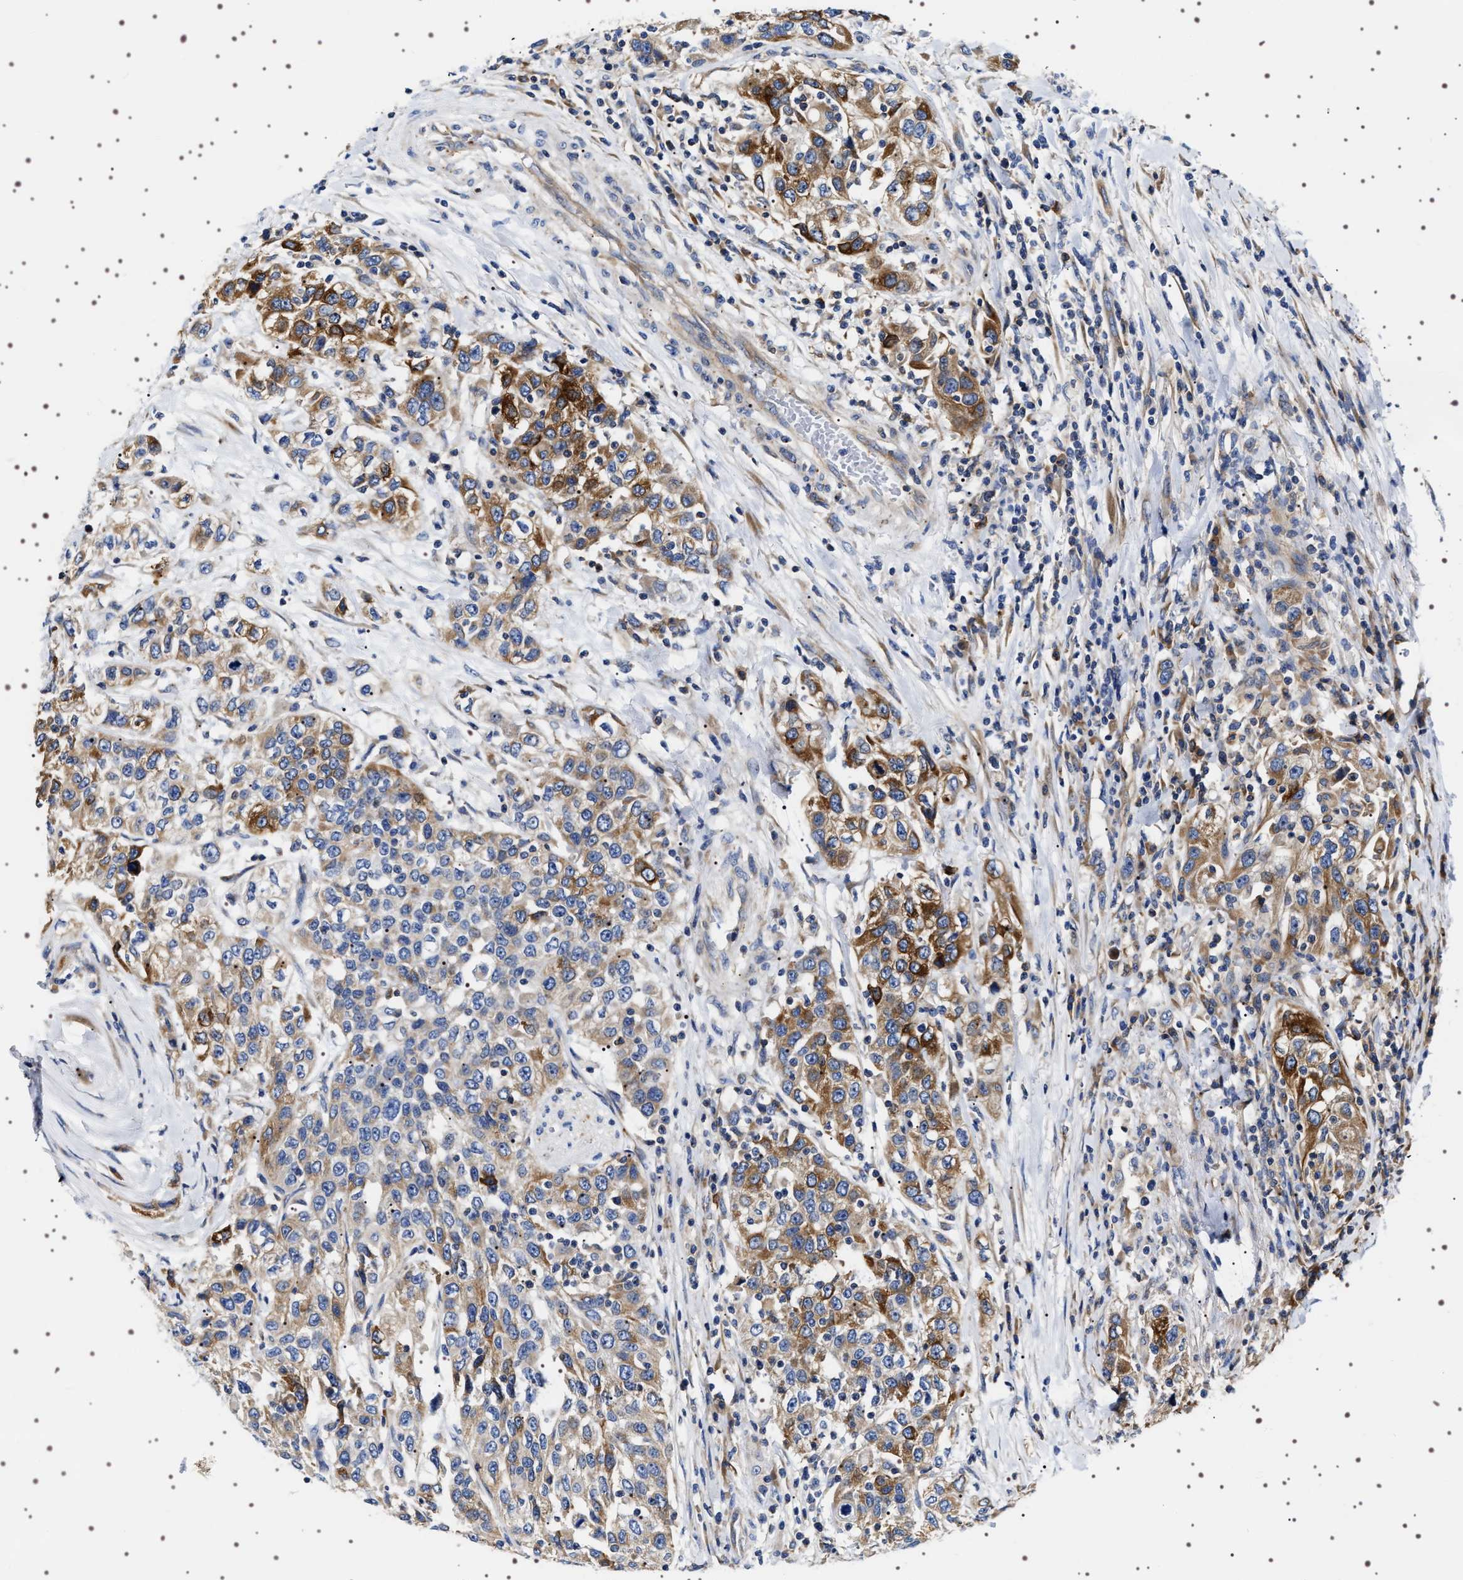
{"staining": {"intensity": "moderate", "quantity": "25%-75%", "location": "cytoplasmic/membranous"}, "tissue": "urothelial cancer", "cell_type": "Tumor cells", "image_type": "cancer", "snomed": [{"axis": "morphology", "description": "Urothelial carcinoma, High grade"}, {"axis": "topography", "description": "Urinary bladder"}], "caption": "IHC histopathology image of high-grade urothelial carcinoma stained for a protein (brown), which demonstrates medium levels of moderate cytoplasmic/membranous staining in about 25%-75% of tumor cells.", "gene": "SQLE", "patient": {"sex": "female", "age": 80}}